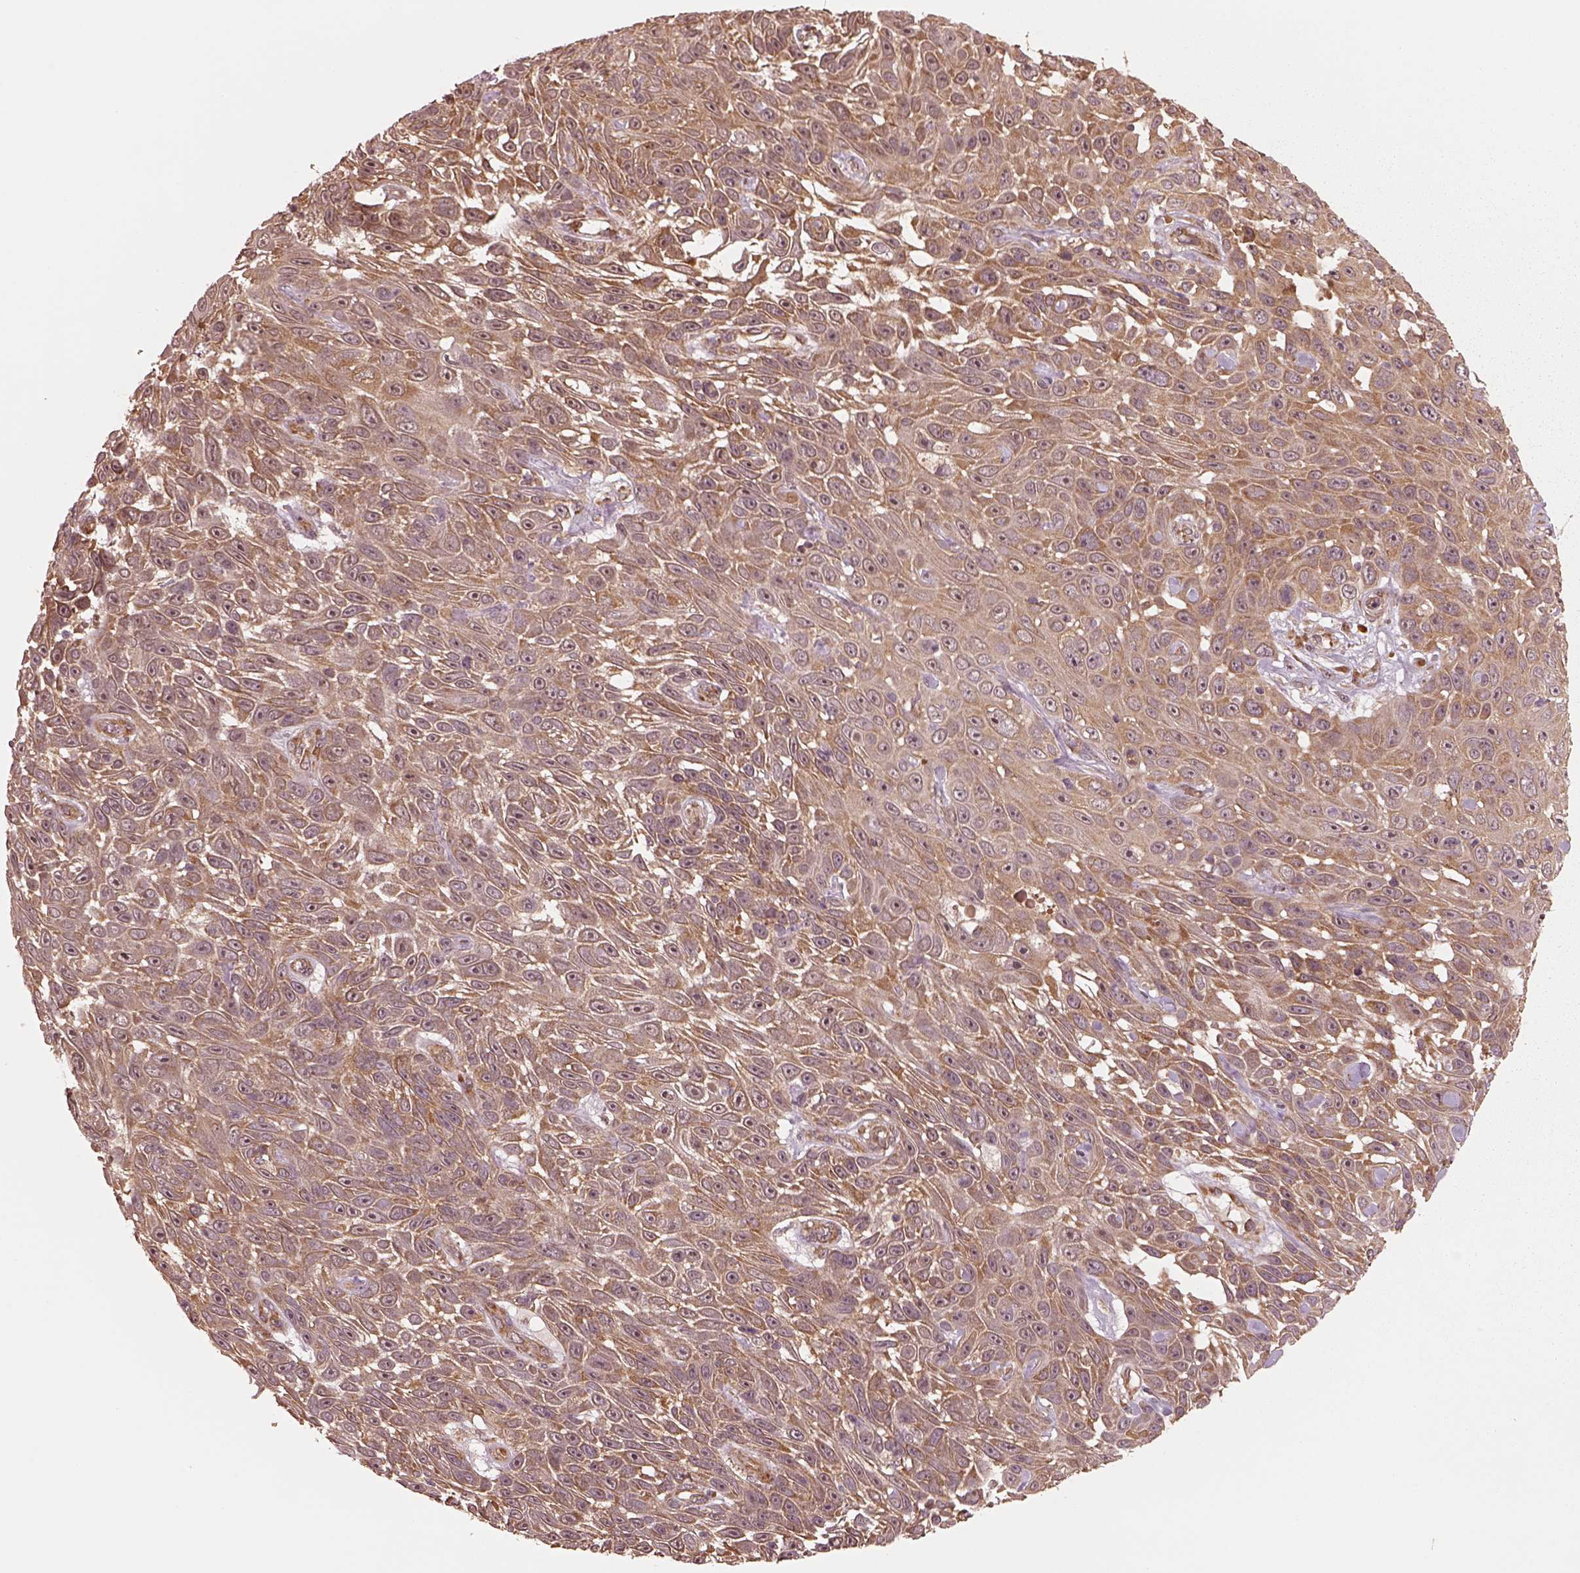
{"staining": {"intensity": "moderate", "quantity": ">75%", "location": "cytoplasmic/membranous"}, "tissue": "skin cancer", "cell_type": "Tumor cells", "image_type": "cancer", "snomed": [{"axis": "morphology", "description": "Squamous cell carcinoma, NOS"}, {"axis": "topography", "description": "Skin"}], "caption": "Protein positivity by immunohistochemistry demonstrates moderate cytoplasmic/membranous expression in approximately >75% of tumor cells in squamous cell carcinoma (skin).", "gene": "RPS5", "patient": {"sex": "male", "age": 82}}